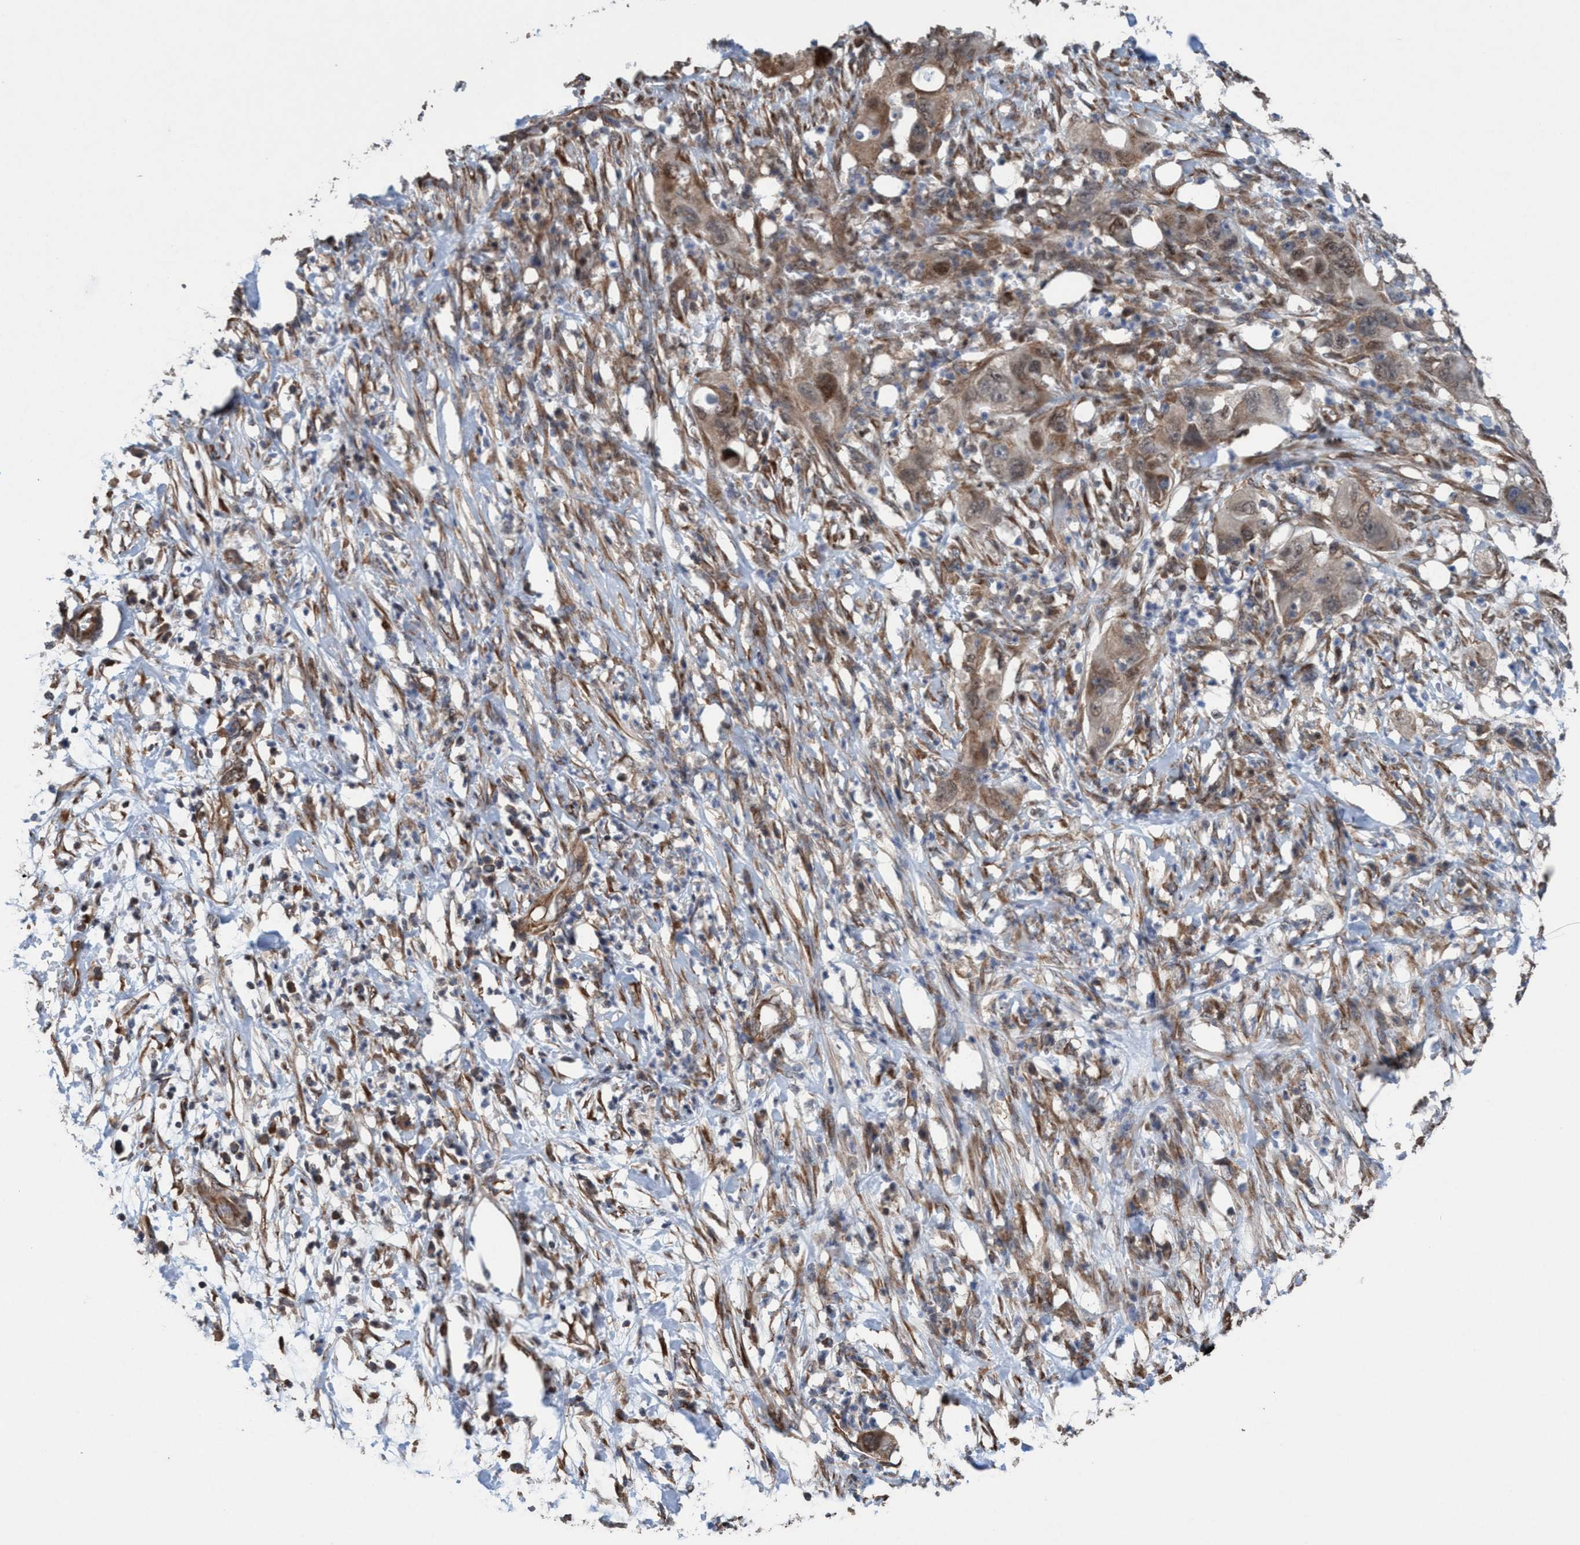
{"staining": {"intensity": "moderate", "quantity": ">75%", "location": "cytoplasmic/membranous,nuclear"}, "tissue": "pancreatic cancer", "cell_type": "Tumor cells", "image_type": "cancer", "snomed": [{"axis": "morphology", "description": "Adenocarcinoma, NOS"}, {"axis": "topography", "description": "Pancreas"}], "caption": "A brown stain highlights moderate cytoplasmic/membranous and nuclear expression of a protein in human pancreatic adenocarcinoma tumor cells.", "gene": "METAP2", "patient": {"sex": "female", "age": 78}}